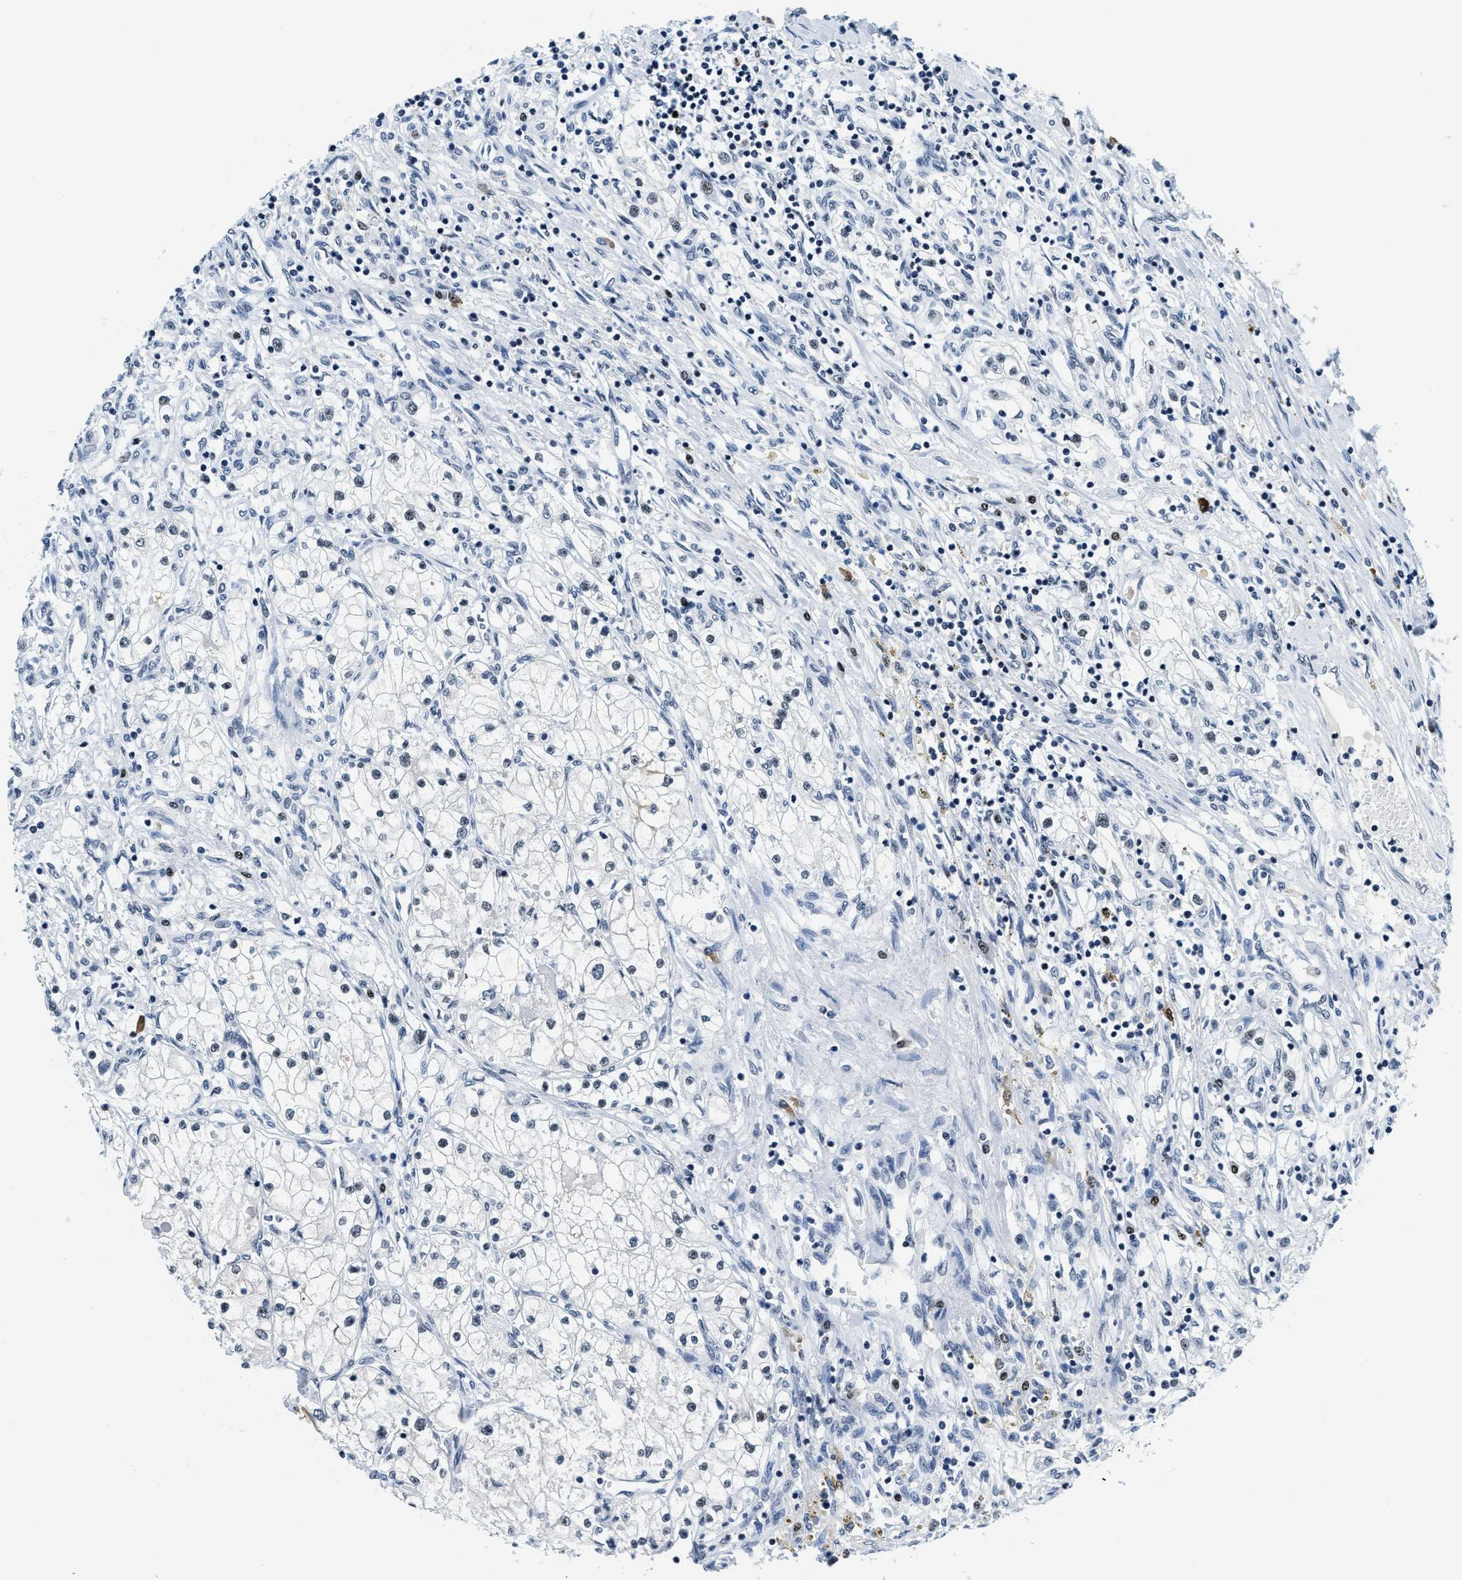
{"staining": {"intensity": "negative", "quantity": "none", "location": "none"}, "tissue": "renal cancer", "cell_type": "Tumor cells", "image_type": "cancer", "snomed": [{"axis": "morphology", "description": "Adenocarcinoma, NOS"}, {"axis": "topography", "description": "Kidney"}], "caption": "An image of renal adenocarcinoma stained for a protein displays no brown staining in tumor cells.", "gene": "TOP1", "patient": {"sex": "male", "age": 68}}